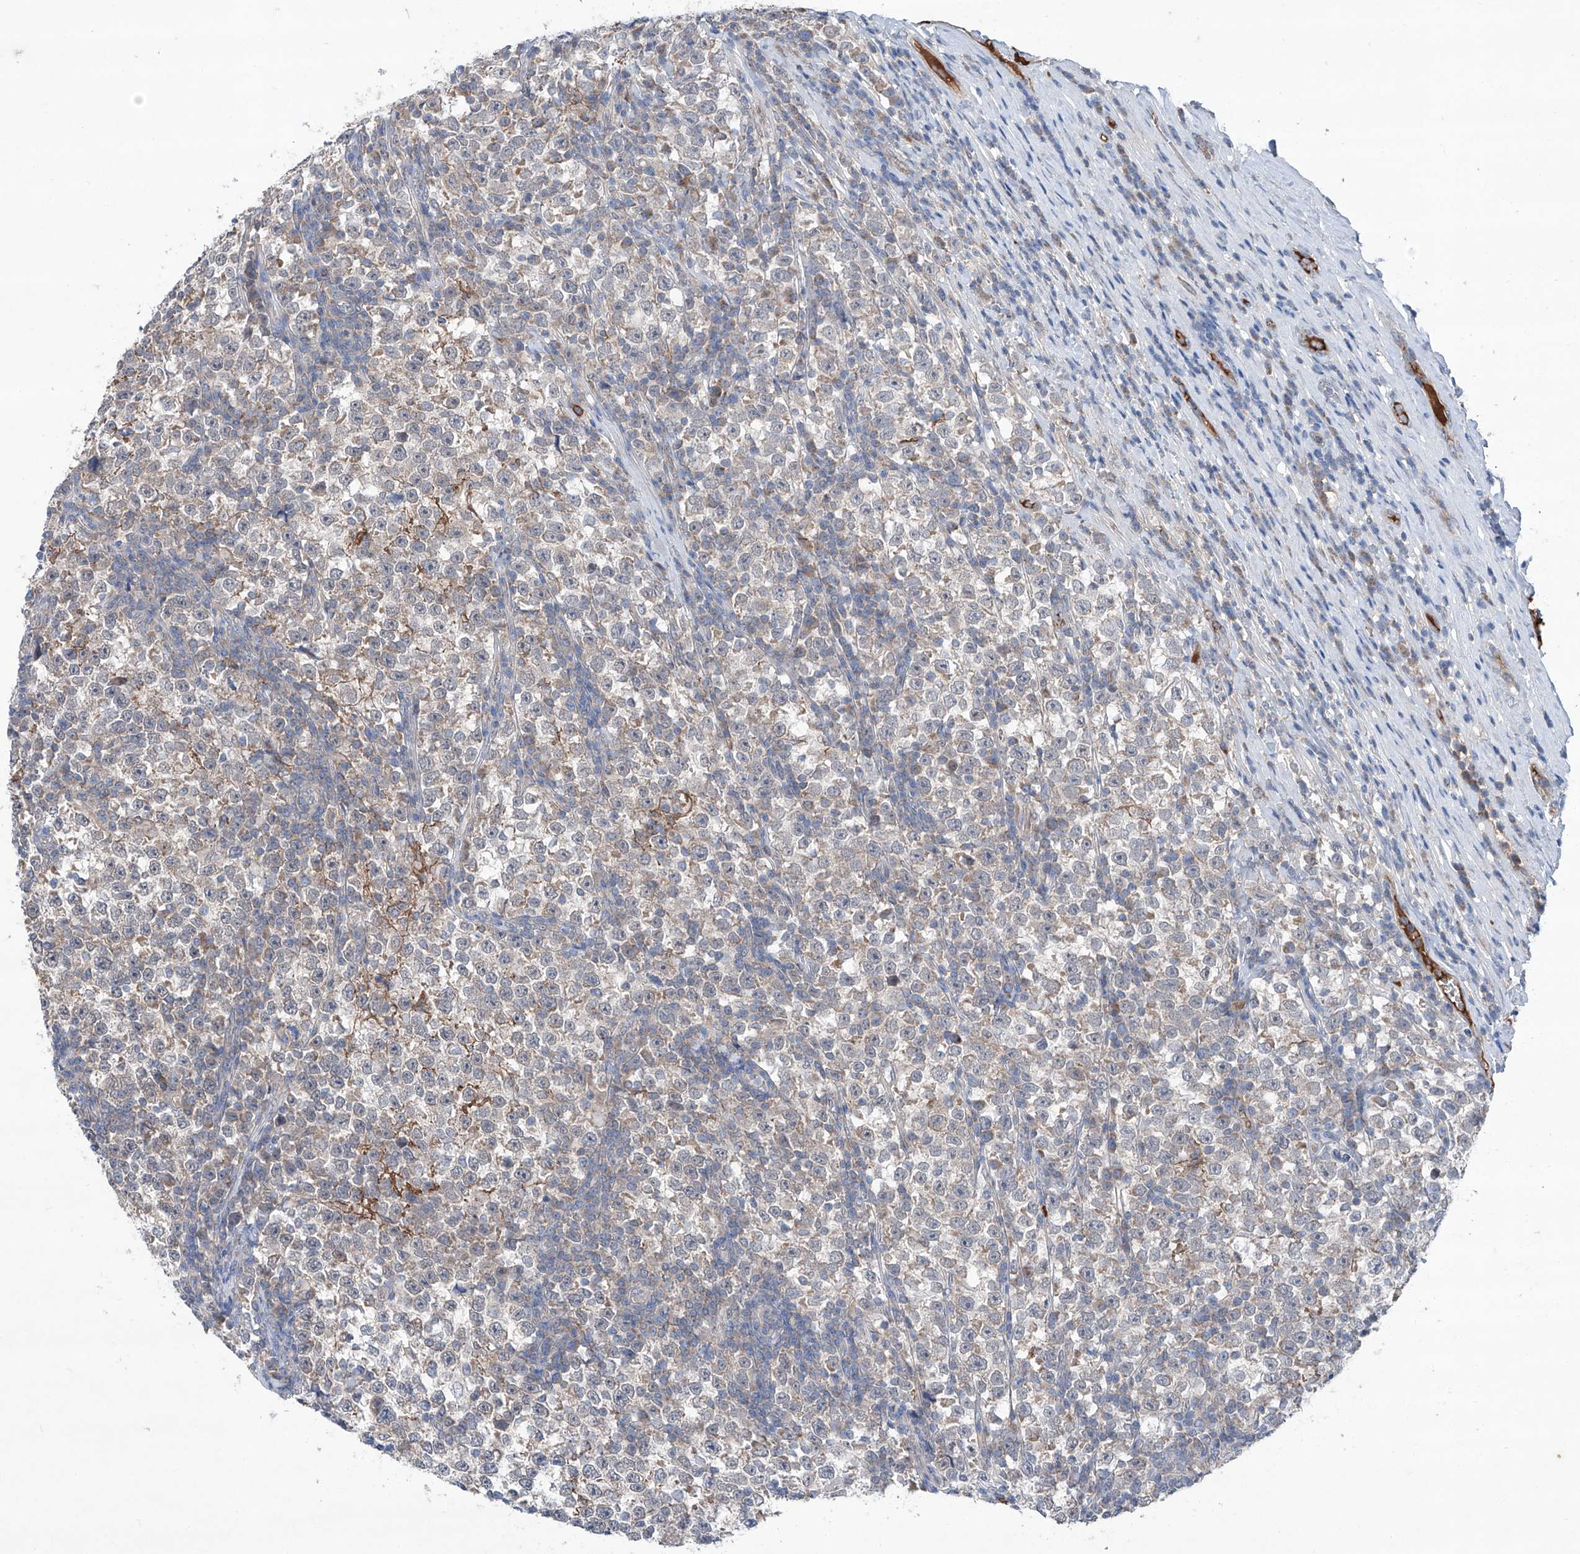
{"staining": {"intensity": "weak", "quantity": "<25%", "location": "cytoplasmic/membranous"}, "tissue": "testis cancer", "cell_type": "Tumor cells", "image_type": "cancer", "snomed": [{"axis": "morphology", "description": "Normal tissue, NOS"}, {"axis": "morphology", "description": "Seminoma, NOS"}, {"axis": "topography", "description": "Testis"}], "caption": "IHC histopathology image of neoplastic tissue: testis cancer stained with DAB (3,3'-diaminobenzidine) exhibits no significant protein positivity in tumor cells.", "gene": "SIX4", "patient": {"sex": "male", "age": 43}}